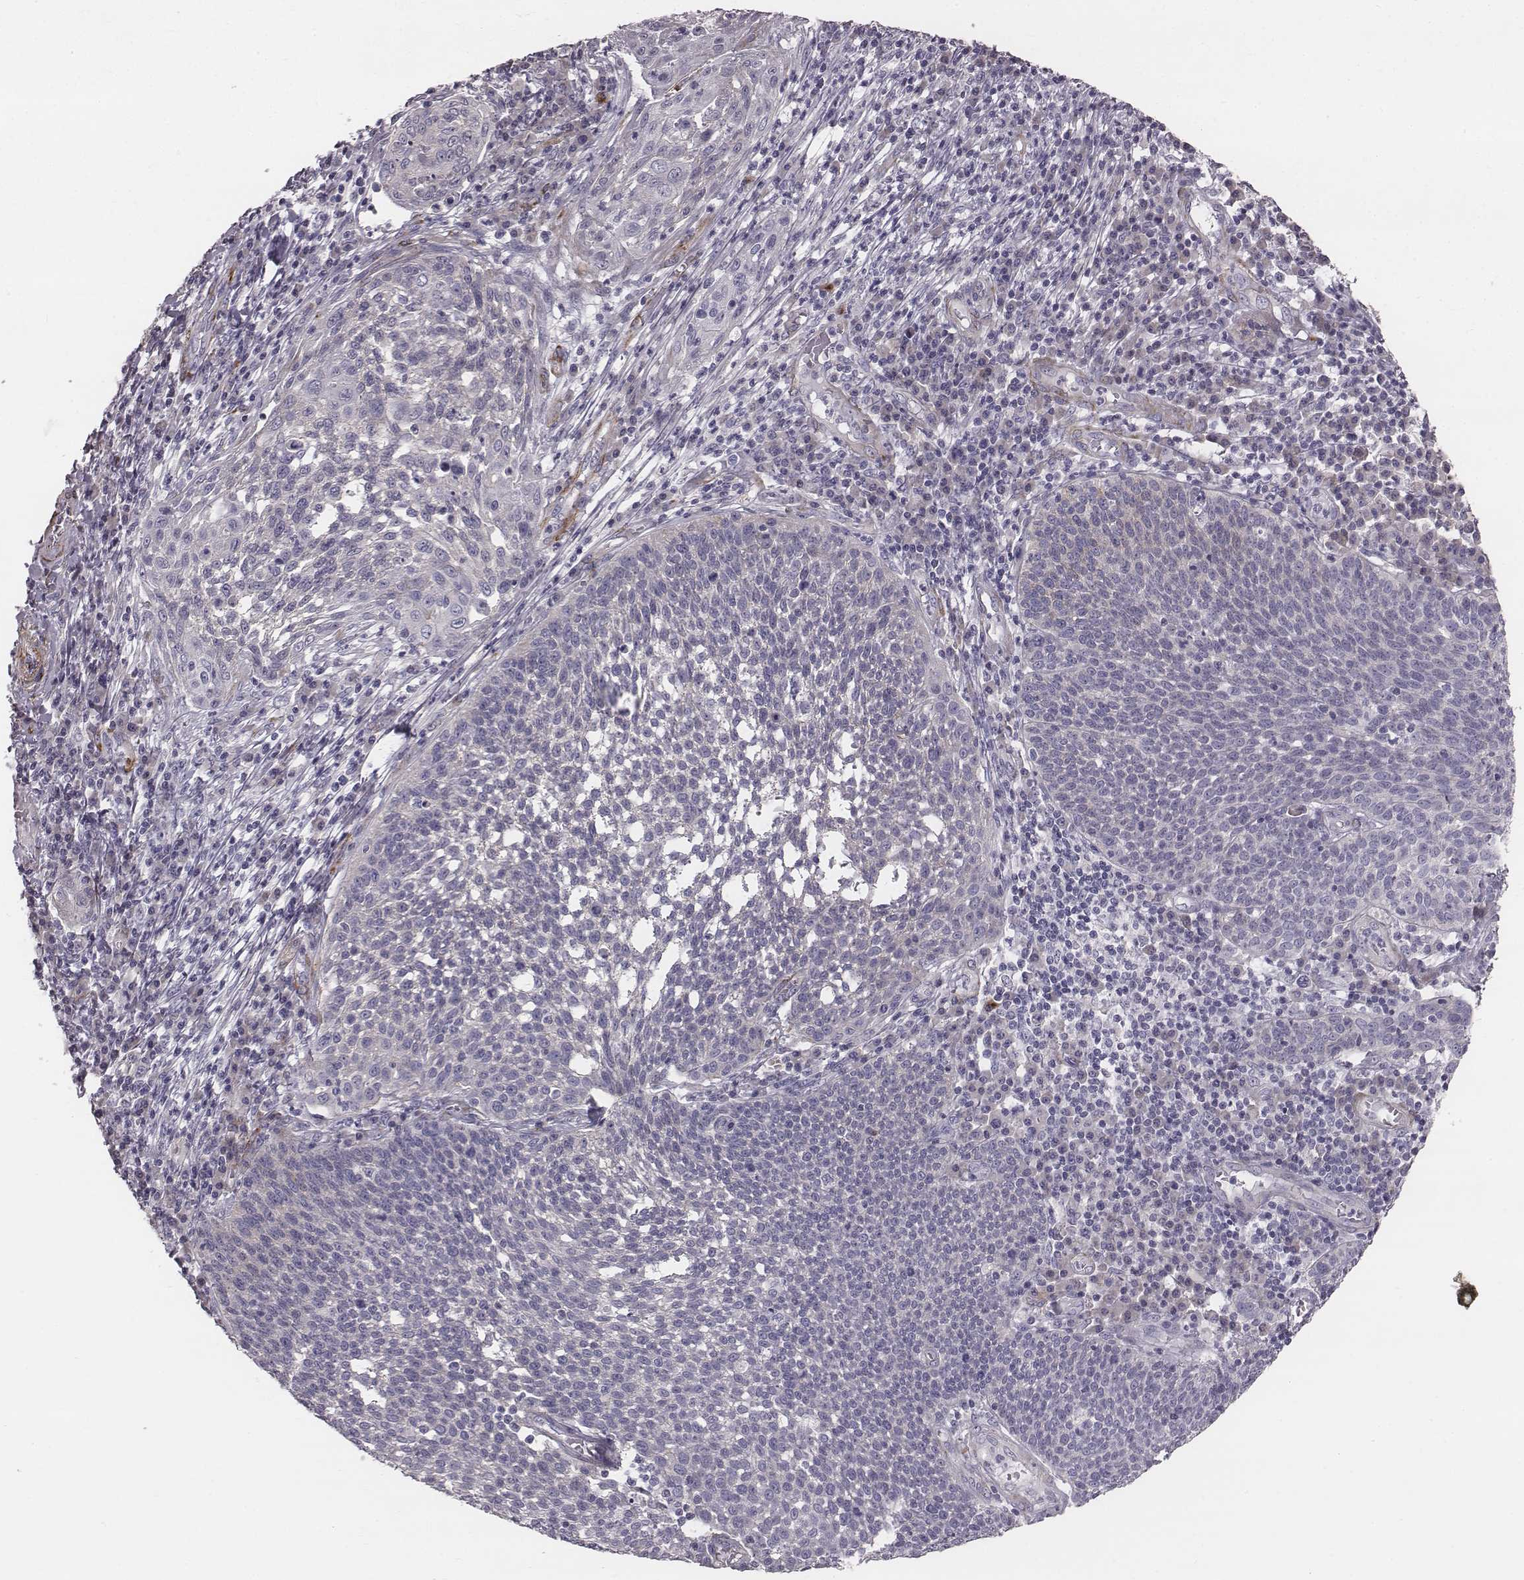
{"staining": {"intensity": "negative", "quantity": "none", "location": "none"}, "tissue": "cervical cancer", "cell_type": "Tumor cells", "image_type": "cancer", "snomed": [{"axis": "morphology", "description": "Squamous cell carcinoma, NOS"}, {"axis": "topography", "description": "Cervix"}], "caption": "There is no significant staining in tumor cells of cervical cancer. (DAB IHC with hematoxylin counter stain).", "gene": "PRKCZ", "patient": {"sex": "female", "age": 34}}